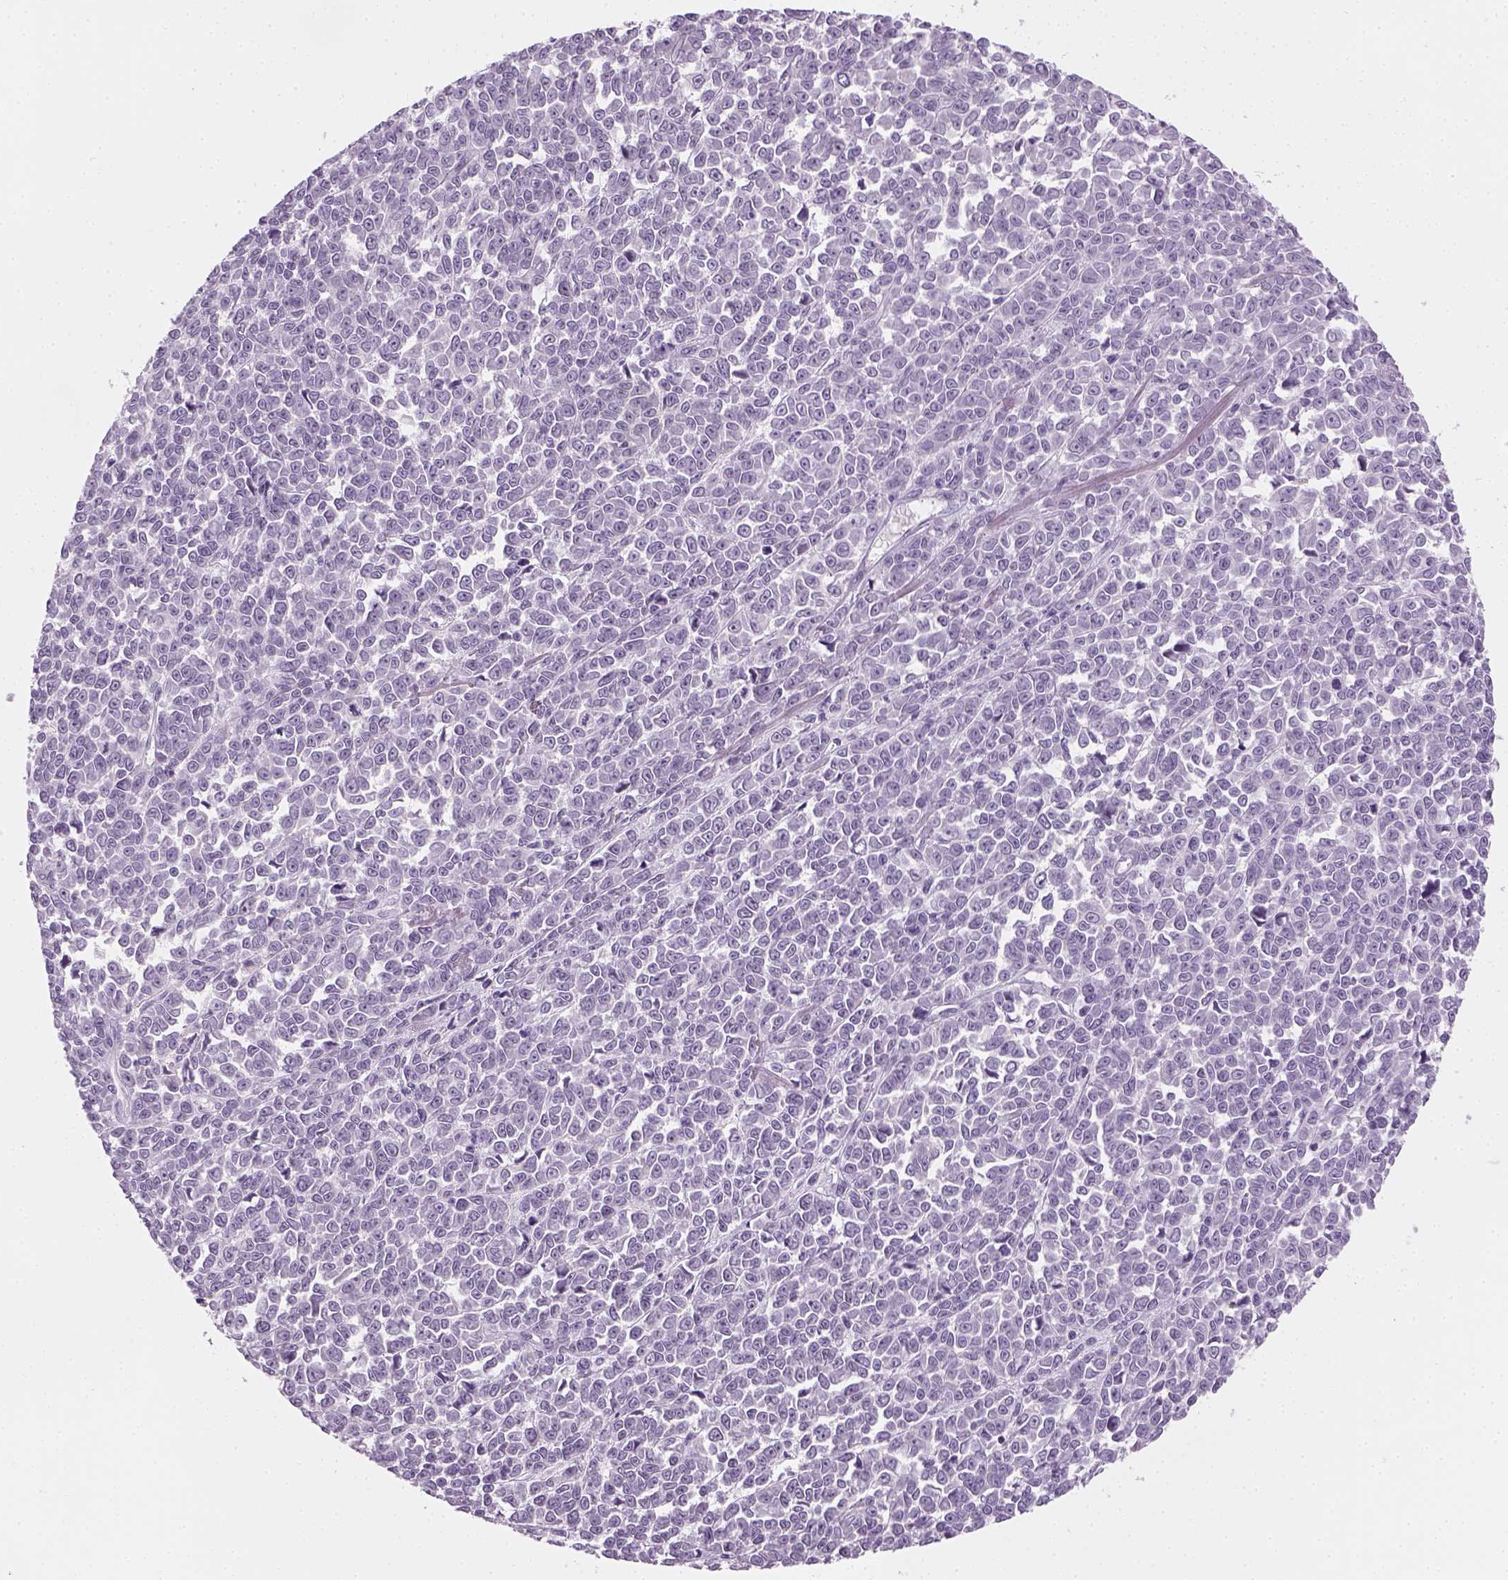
{"staining": {"intensity": "negative", "quantity": "none", "location": "none"}, "tissue": "melanoma", "cell_type": "Tumor cells", "image_type": "cancer", "snomed": [{"axis": "morphology", "description": "Malignant melanoma, NOS"}, {"axis": "topography", "description": "Skin"}], "caption": "A high-resolution image shows IHC staining of melanoma, which reveals no significant positivity in tumor cells.", "gene": "TH", "patient": {"sex": "female", "age": 95}}